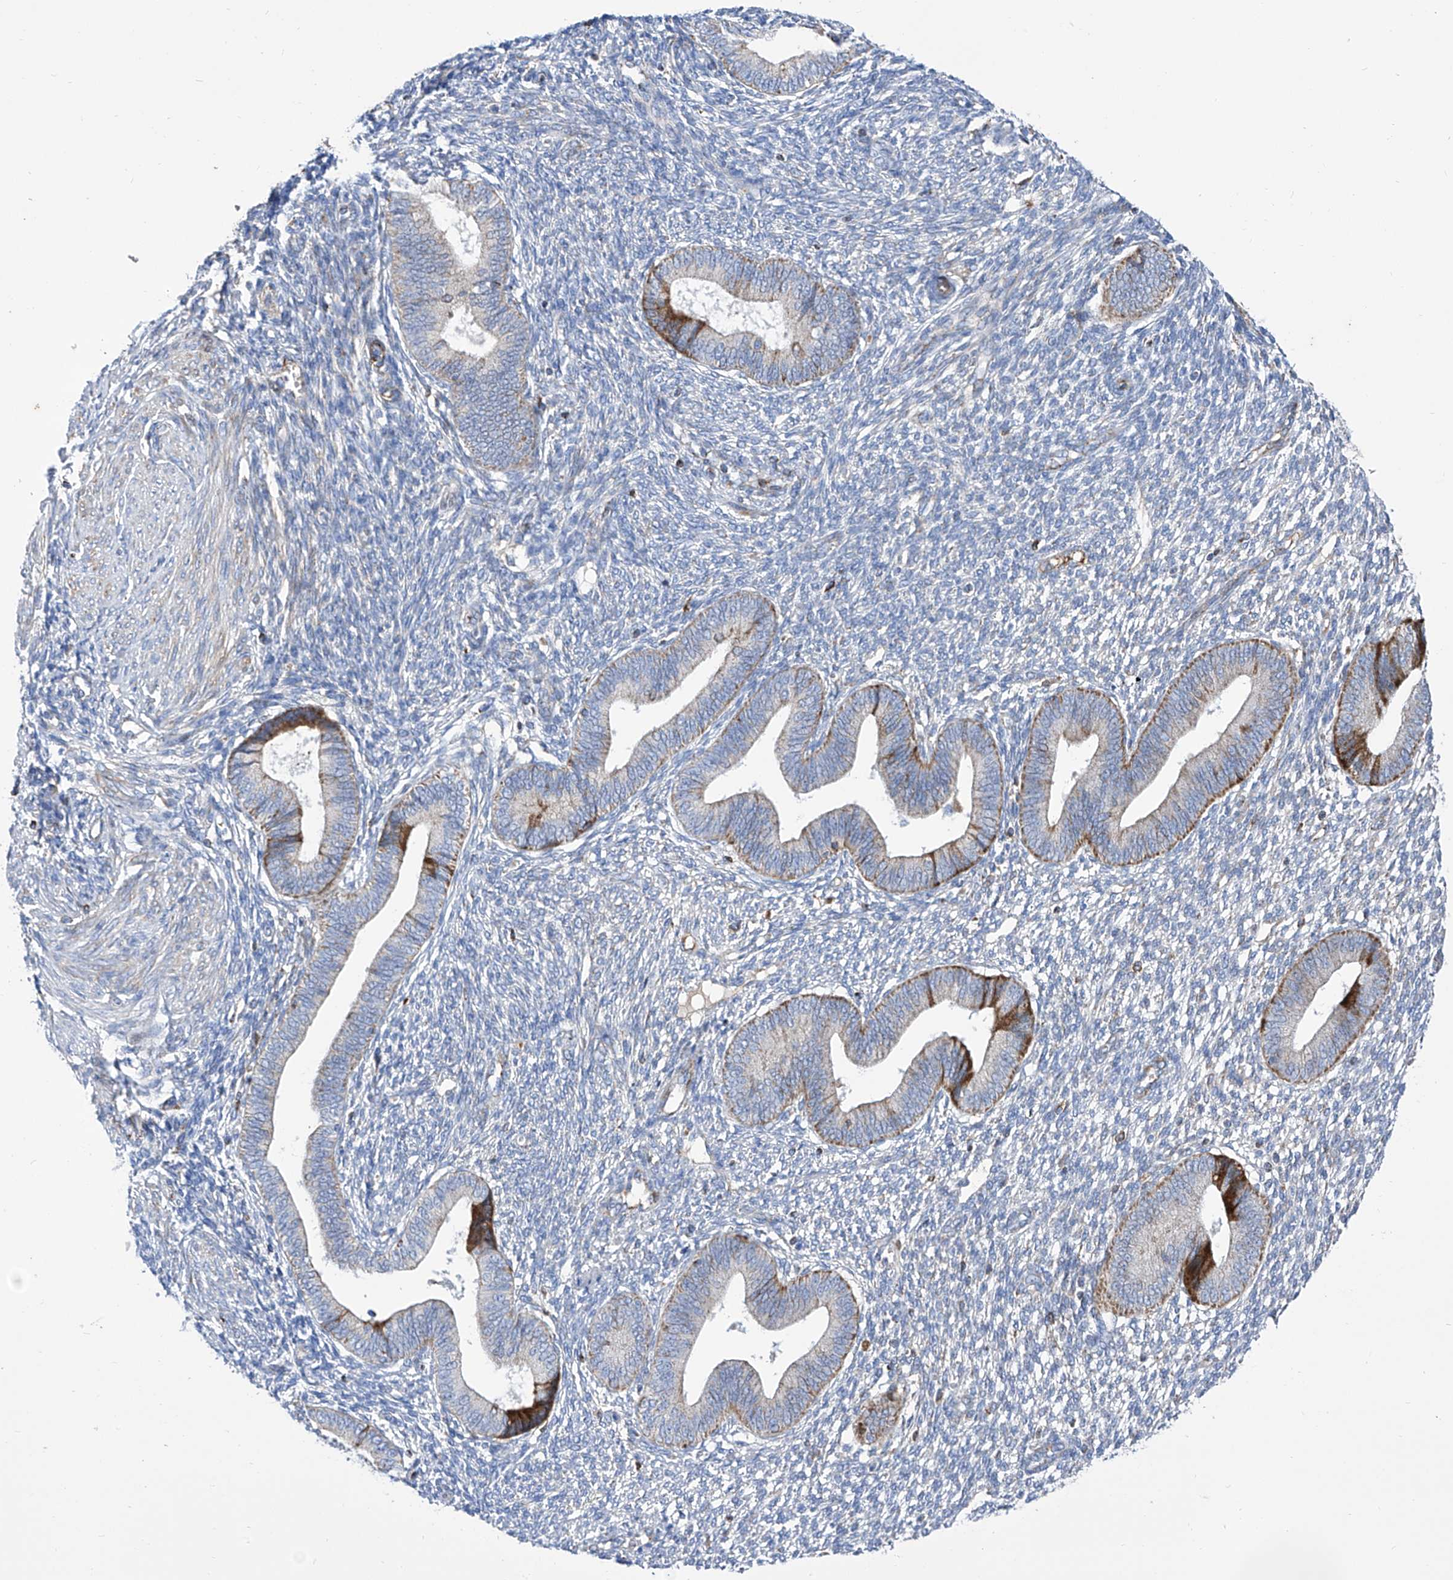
{"staining": {"intensity": "negative", "quantity": "none", "location": "none"}, "tissue": "endometrium", "cell_type": "Cells in endometrial stroma", "image_type": "normal", "snomed": [{"axis": "morphology", "description": "Normal tissue, NOS"}, {"axis": "topography", "description": "Endometrium"}], "caption": "Photomicrograph shows no significant protein positivity in cells in endometrial stroma of unremarkable endometrium. (Stains: DAB (3,3'-diaminobenzidine) immunohistochemistry (IHC) with hematoxylin counter stain, Microscopy: brightfield microscopy at high magnification).", "gene": "SRBD1", "patient": {"sex": "female", "age": 46}}